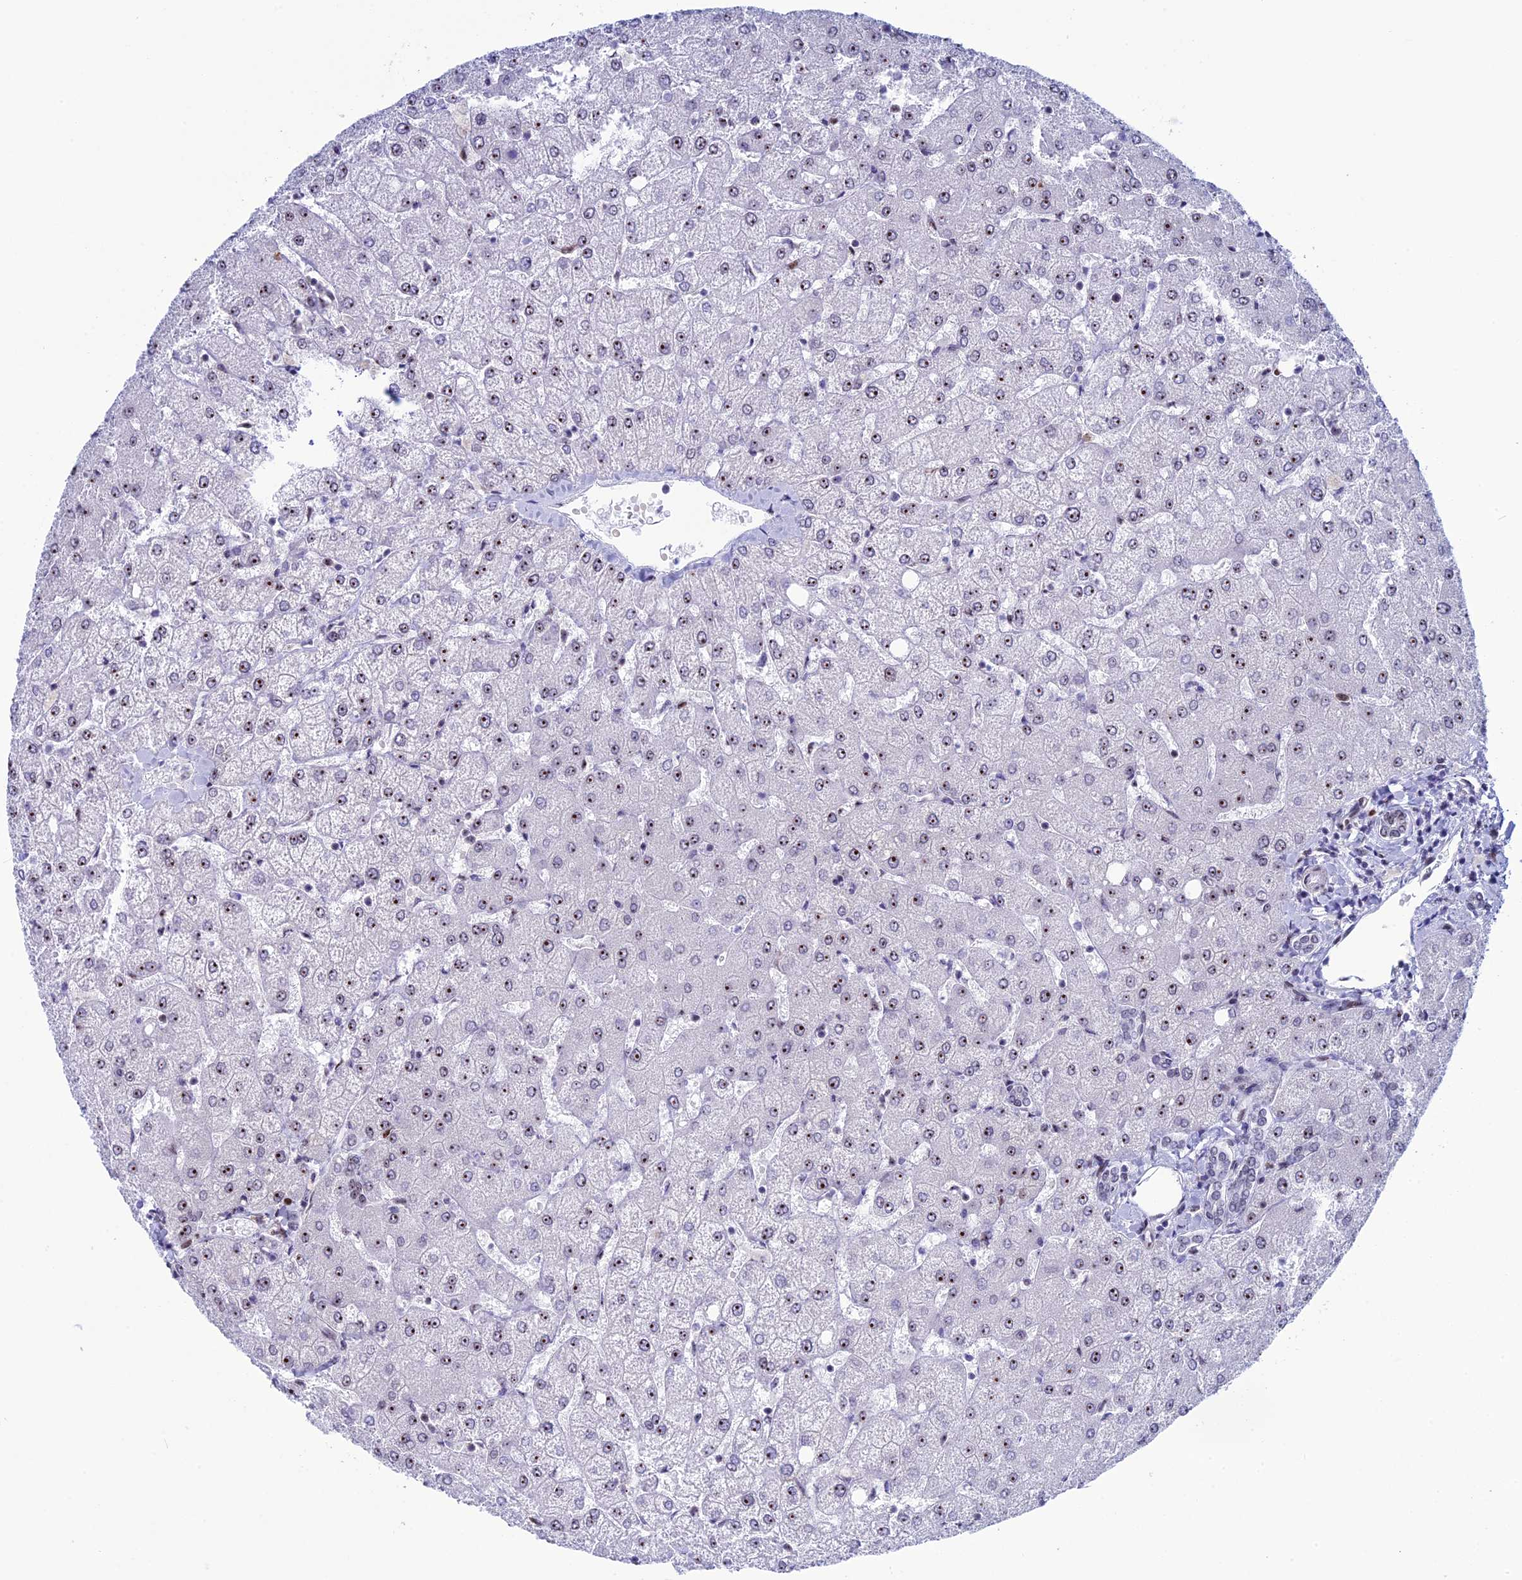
{"staining": {"intensity": "weak", "quantity": "<25%", "location": "nuclear"}, "tissue": "liver", "cell_type": "Cholangiocytes", "image_type": "normal", "snomed": [{"axis": "morphology", "description": "Normal tissue, NOS"}, {"axis": "topography", "description": "Liver"}], "caption": "Cholangiocytes are negative for protein expression in unremarkable human liver.", "gene": "CCDC86", "patient": {"sex": "female", "age": 54}}